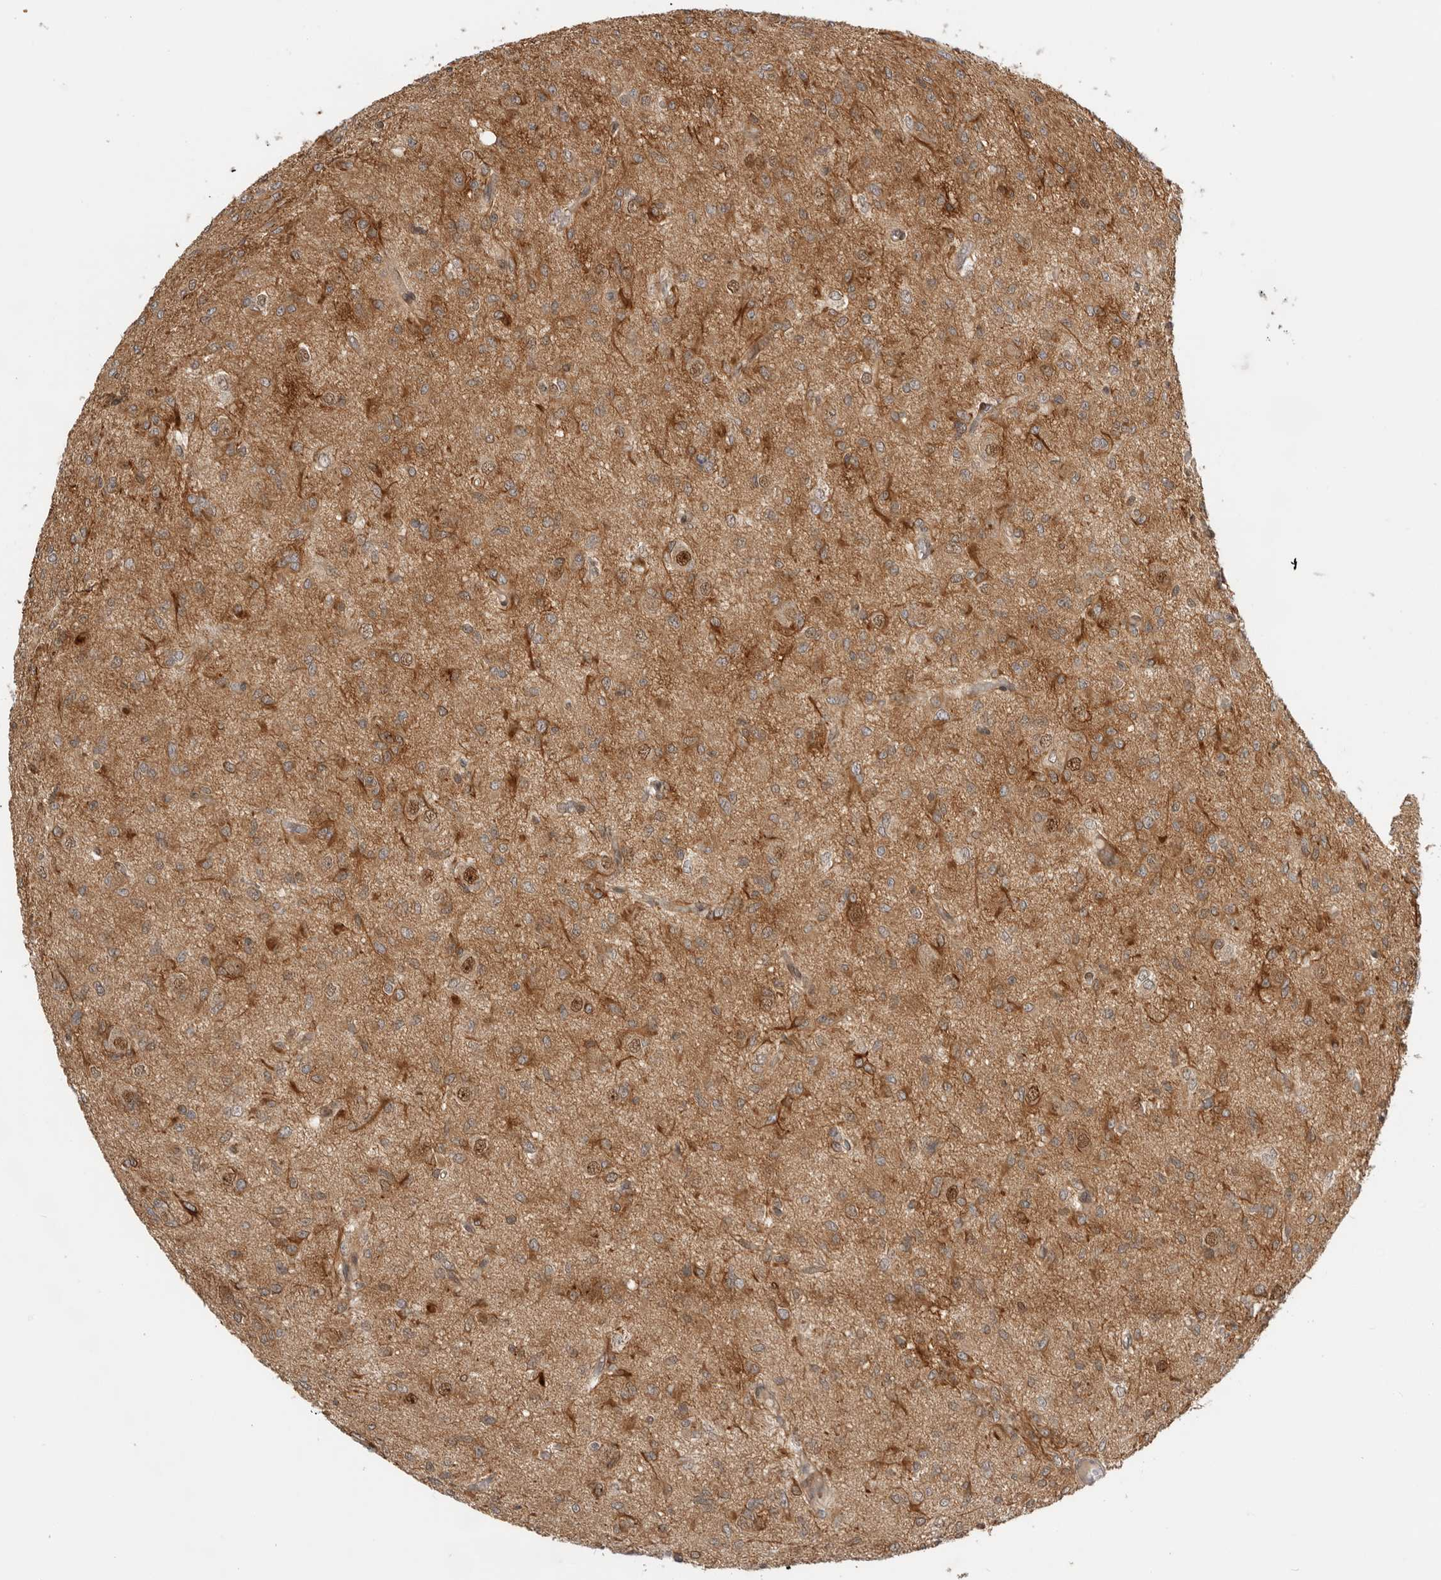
{"staining": {"intensity": "moderate", "quantity": ">75%", "location": "cytoplasmic/membranous,nuclear"}, "tissue": "glioma", "cell_type": "Tumor cells", "image_type": "cancer", "snomed": [{"axis": "morphology", "description": "Glioma, malignant, High grade"}, {"axis": "topography", "description": "Brain"}], "caption": "Immunohistochemistry (IHC) of human glioma displays medium levels of moderate cytoplasmic/membranous and nuclear expression in about >75% of tumor cells.", "gene": "DCAF8", "patient": {"sex": "female", "age": 59}}